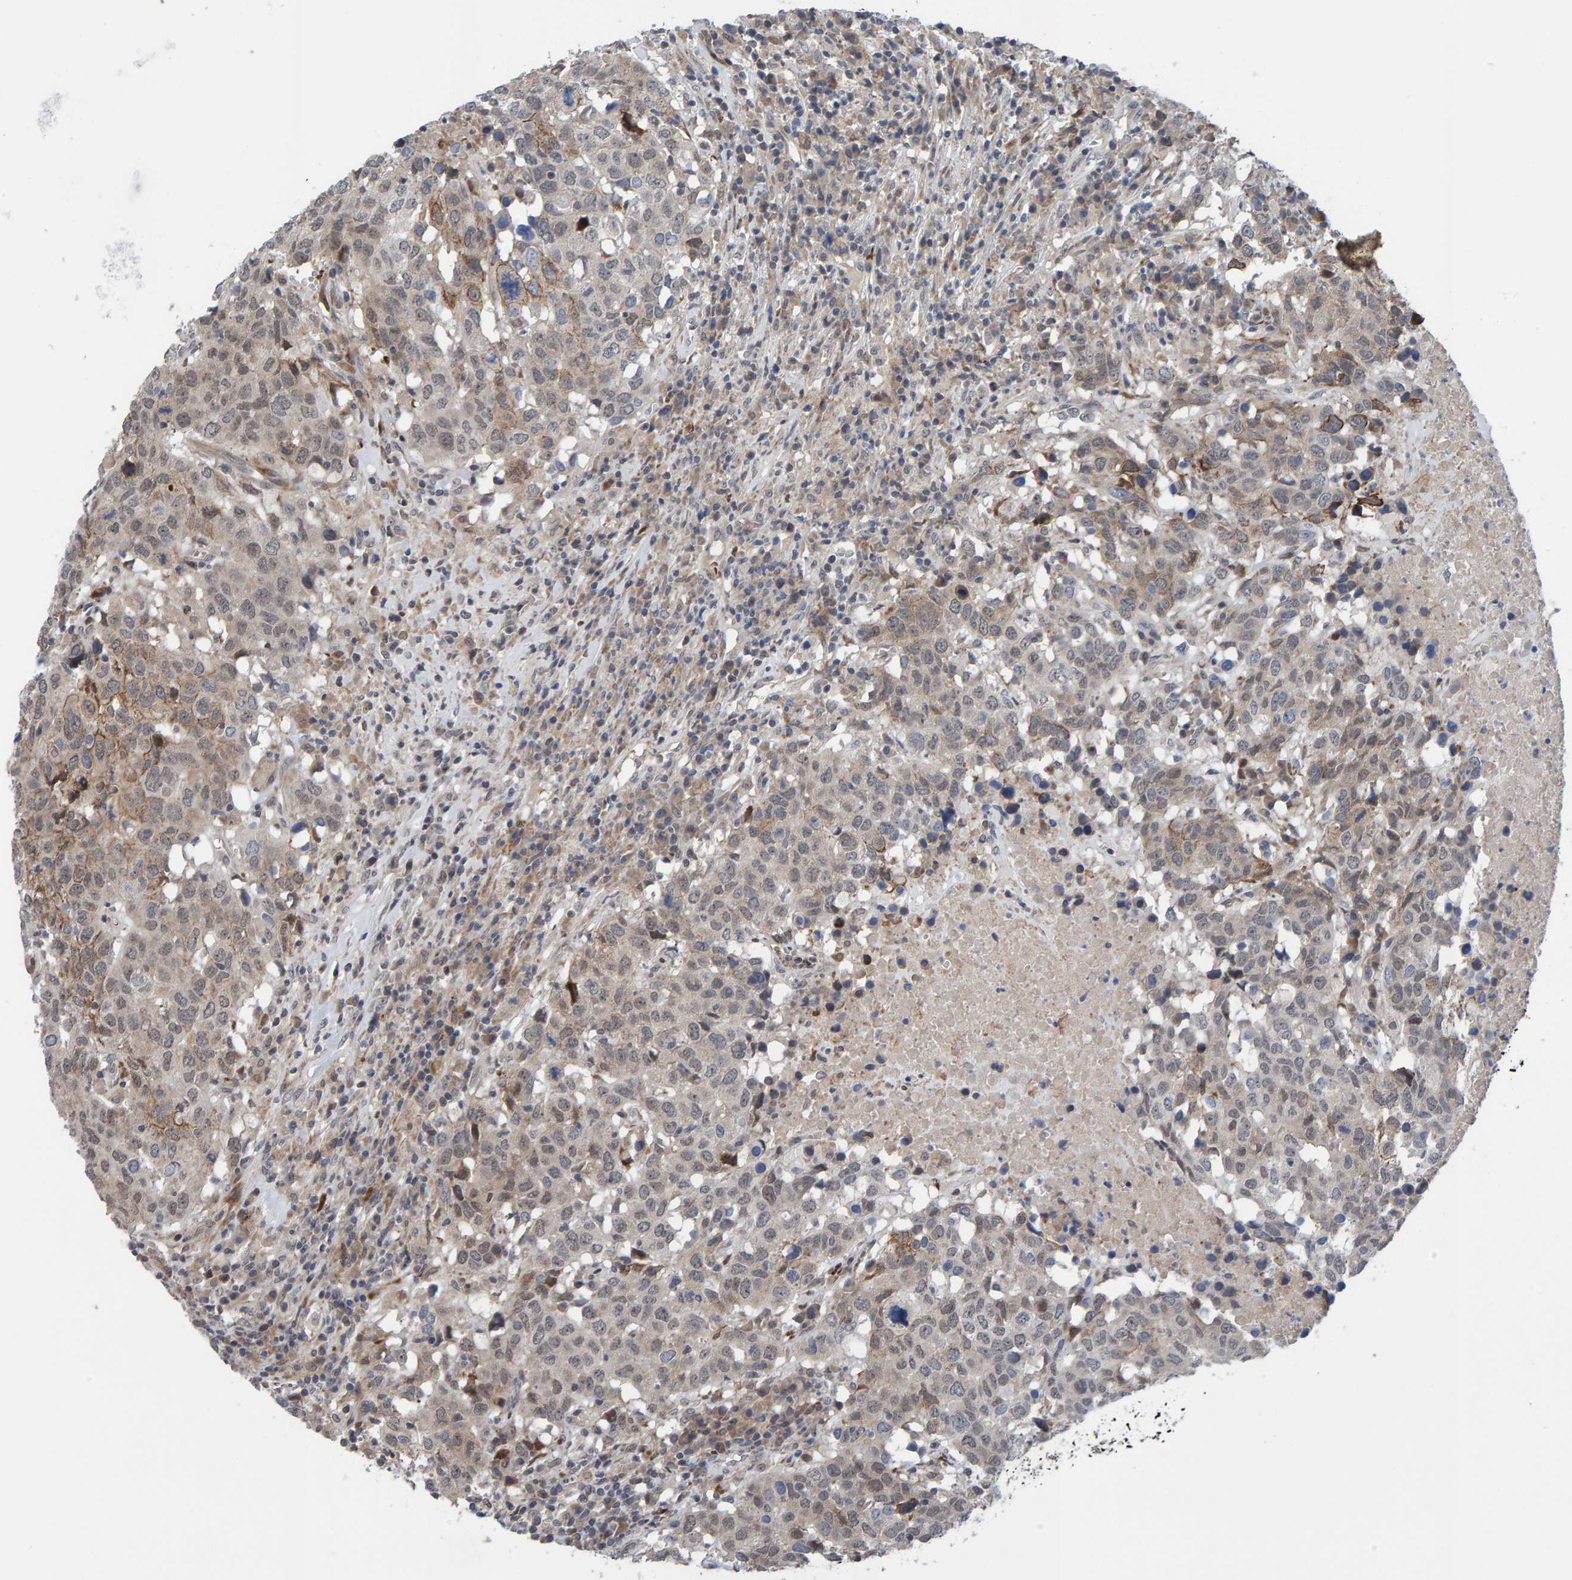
{"staining": {"intensity": "weak", "quantity": "25%-75%", "location": "cytoplasmic/membranous,nuclear"}, "tissue": "head and neck cancer", "cell_type": "Tumor cells", "image_type": "cancer", "snomed": [{"axis": "morphology", "description": "Squamous cell carcinoma, NOS"}, {"axis": "topography", "description": "Head-Neck"}], "caption": "Head and neck cancer (squamous cell carcinoma) stained with DAB immunohistochemistry displays low levels of weak cytoplasmic/membranous and nuclear expression in about 25%-75% of tumor cells. (Brightfield microscopy of DAB IHC at high magnification).", "gene": "MFSD6L", "patient": {"sex": "male", "age": 66}}